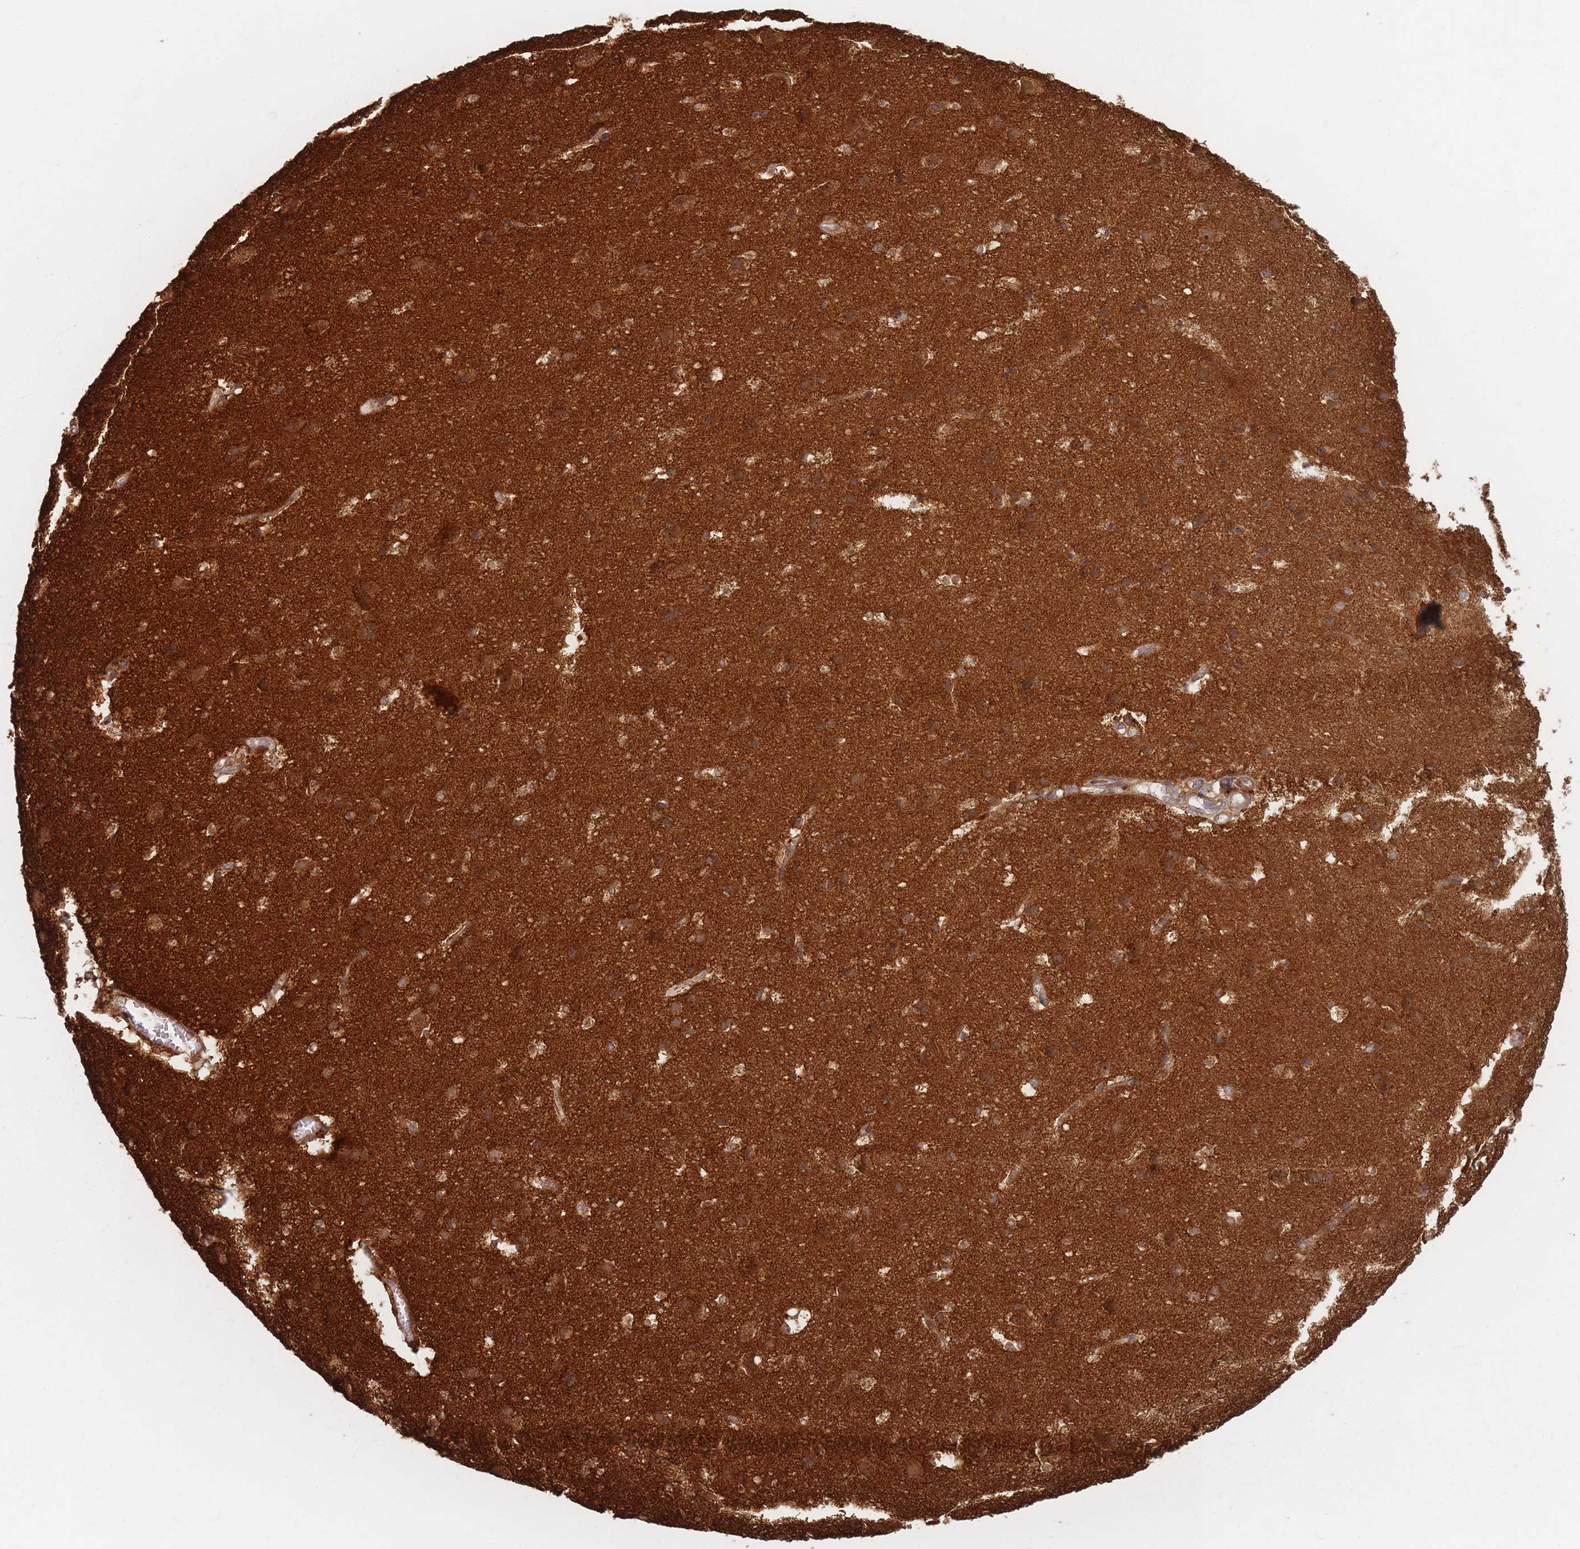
{"staining": {"intensity": "moderate", "quantity": ">75%", "location": "cytoplasmic/membranous"}, "tissue": "cerebral cortex", "cell_type": "Endothelial cells", "image_type": "normal", "snomed": [{"axis": "morphology", "description": "Normal tissue, NOS"}, {"axis": "topography", "description": "Cerebral cortex"}], "caption": "Protein positivity by immunohistochemistry displays moderate cytoplasmic/membranous expression in approximately >75% of endothelial cells in unremarkable cerebral cortex.", "gene": "RADX", "patient": {"sex": "male", "age": 54}}